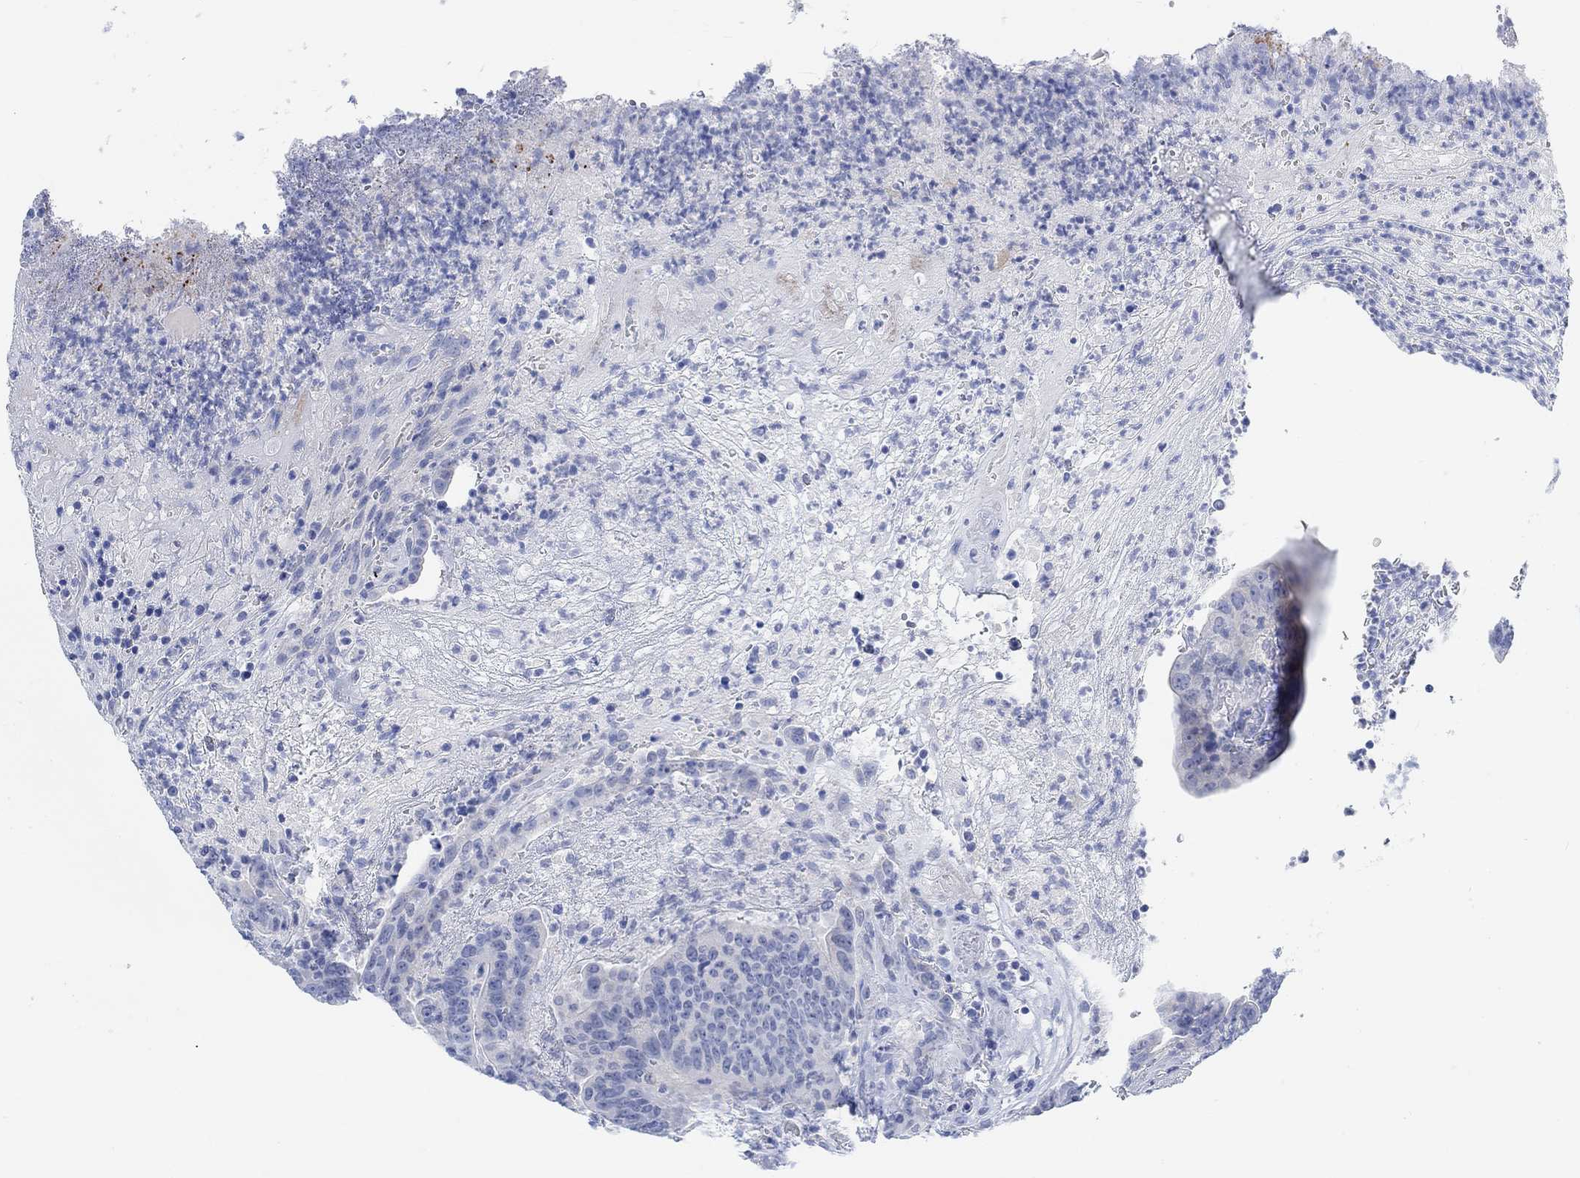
{"staining": {"intensity": "negative", "quantity": "none", "location": "none"}, "tissue": "colorectal cancer", "cell_type": "Tumor cells", "image_type": "cancer", "snomed": [{"axis": "morphology", "description": "Adenocarcinoma, NOS"}, {"axis": "topography", "description": "Colon"}], "caption": "High magnification brightfield microscopy of colorectal cancer stained with DAB (3,3'-diaminobenzidine) (brown) and counterstained with hematoxylin (blue): tumor cells show no significant expression.", "gene": "ENO4", "patient": {"sex": "female", "age": 75}}